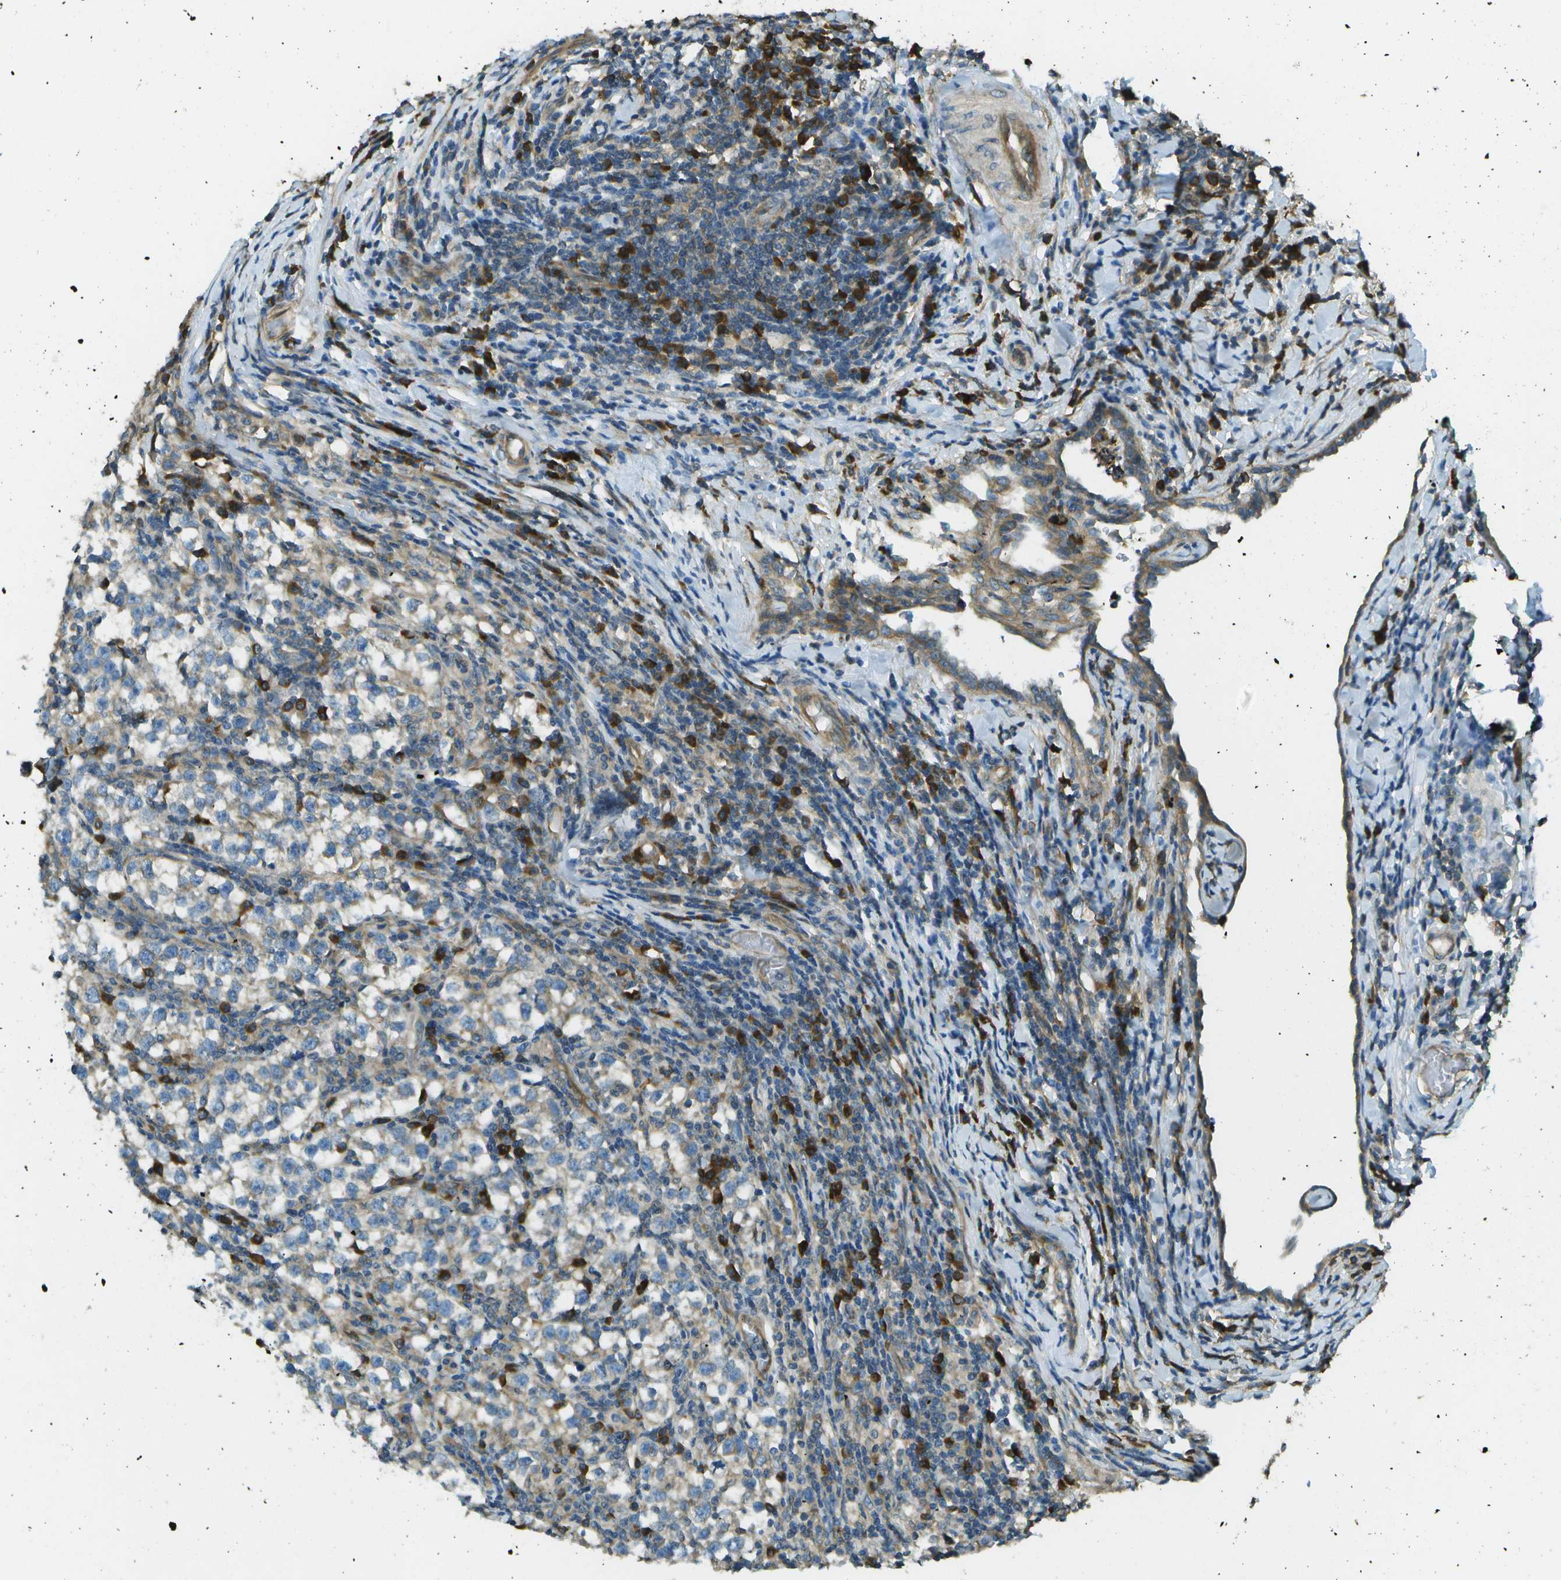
{"staining": {"intensity": "weak", "quantity": "<25%", "location": "cytoplasmic/membranous"}, "tissue": "testis cancer", "cell_type": "Tumor cells", "image_type": "cancer", "snomed": [{"axis": "morphology", "description": "Normal tissue, NOS"}, {"axis": "morphology", "description": "Seminoma, NOS"}, {"axis": "topography", "description": "Testis"}], "caption": "Testis seminoma was stained to show a protein in brown. There is no significant staining in tumor cells.", "gene": "DNAJB11", "patient": {"sex": "male", "age": 43}}